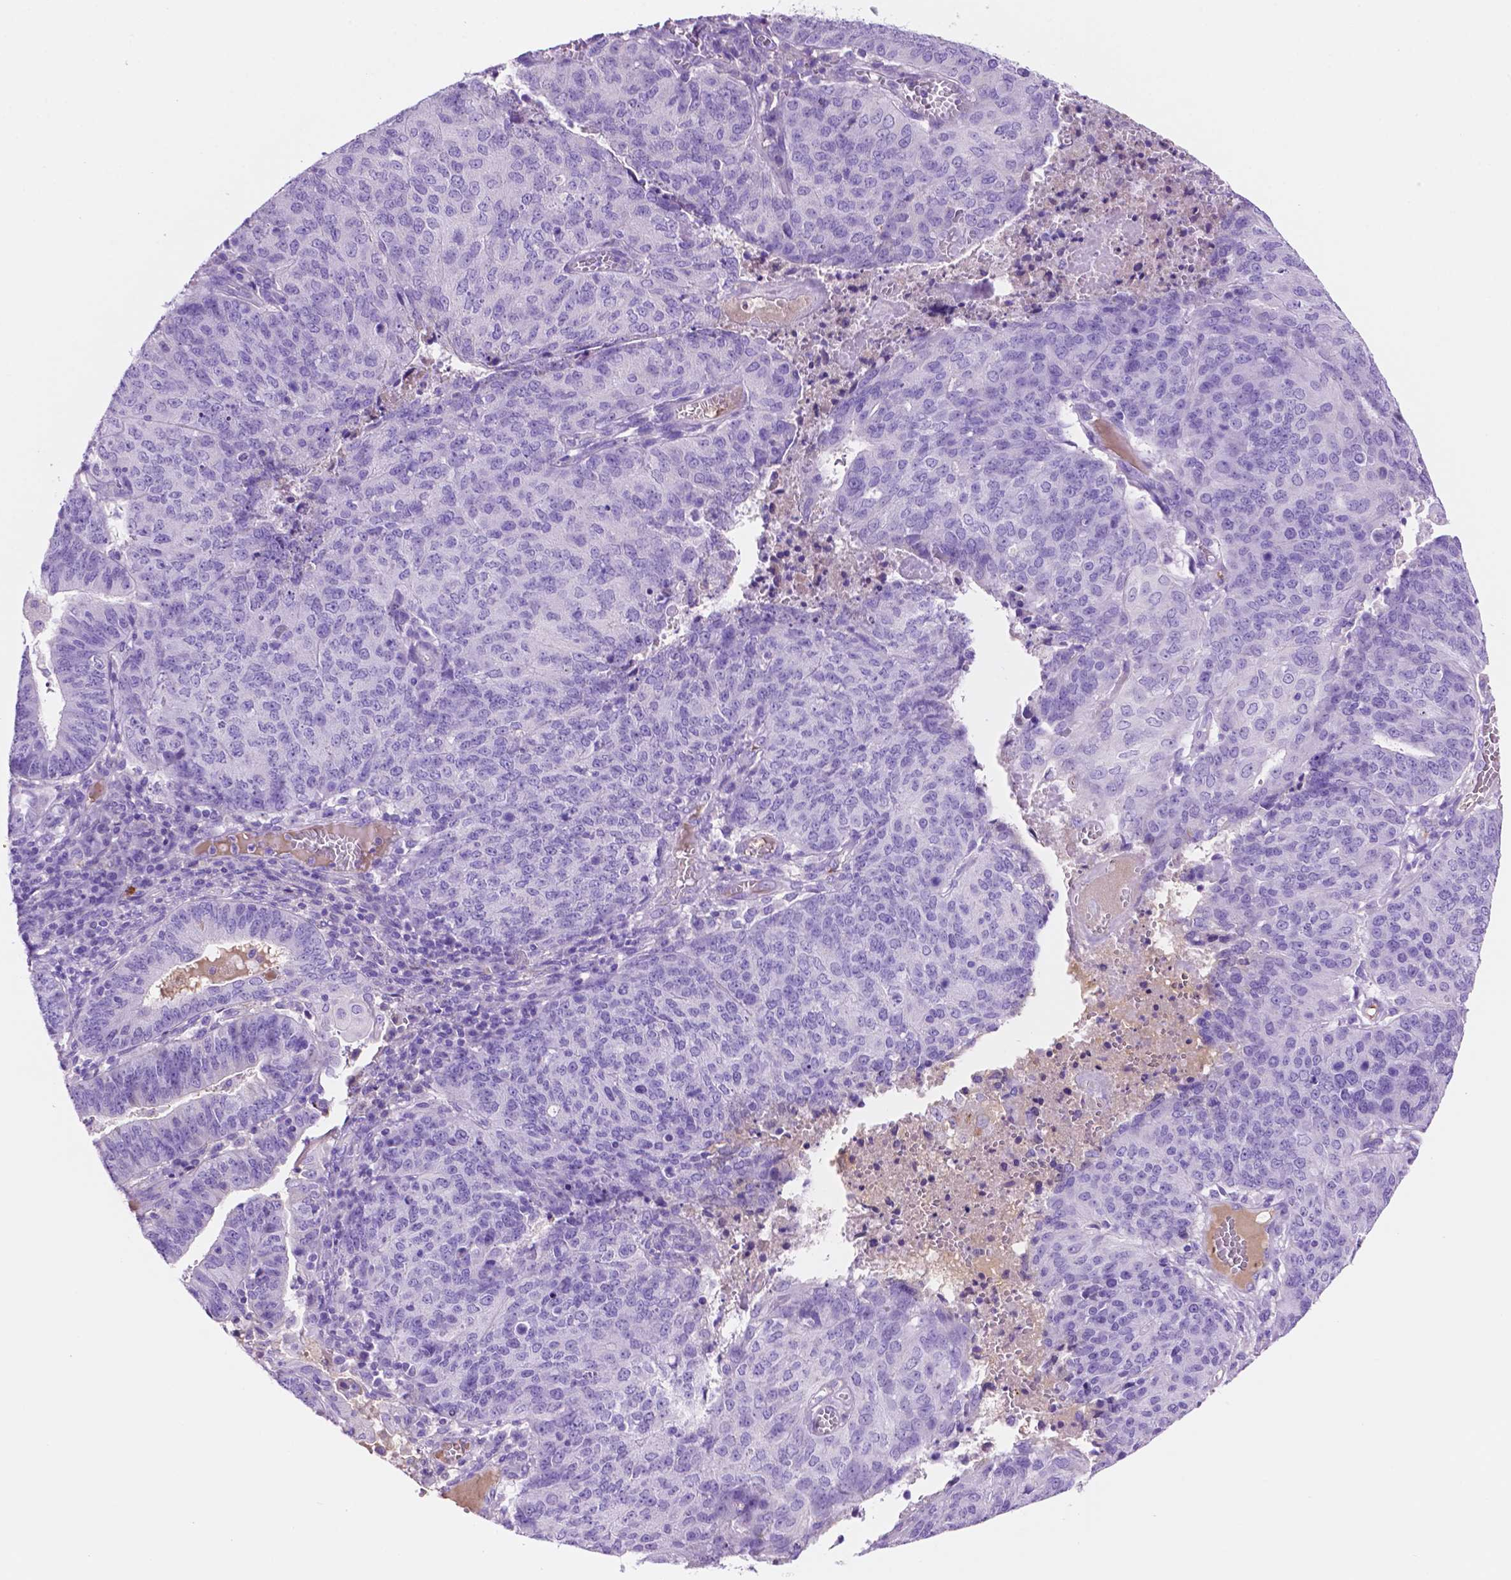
{"staining": {"intensity": "negative", "quantity": "none", "location": "none"}, "tissue": "endometrial cancer", "cell_type": "Tumor cells", "image_type": "cancer", "snomed": [{"axis": "morphology", "description": "Adenocarcinoma, NOS"}, {"axis": "topography", "description": "Endometrium"}], "caption": "A high-resolution image shows IHC staining of adenocarcinoma (endometrial), which displays no significant positivity in tumor cells.", "gene": "FOXB2", "patient": {"sex": "female", "age": 82}}